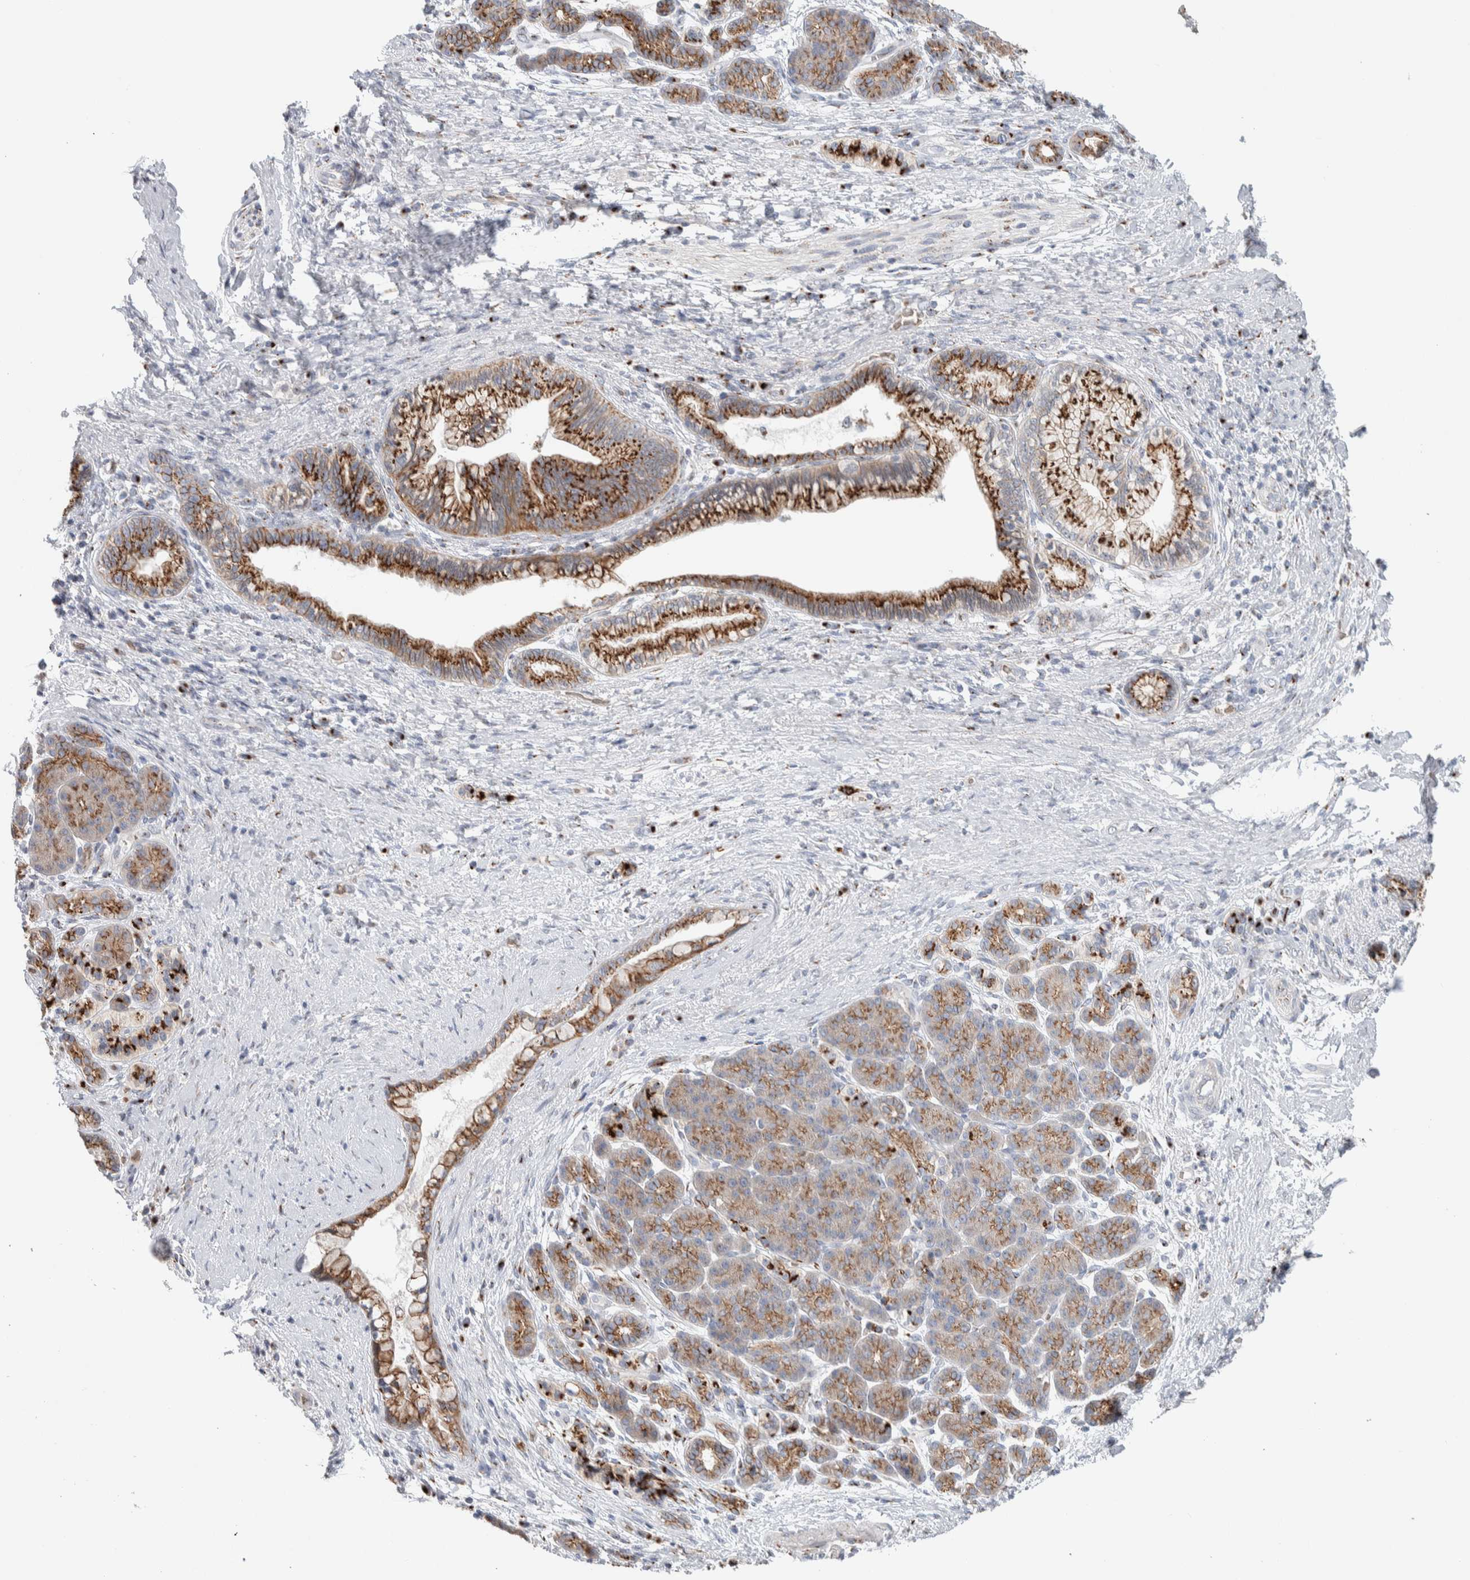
{"staining": {"intensity": "strong", "quantity": ">75%", "location": "cytoplasmic/membranous"}, "tissue": "pancreatic cancer", "cell_type": "Tumor cells", "image_type": "cancer", "snomed": [{"axis": "morphology", "description": "Adenocarcinoma, NOS"}, {"axis": "topography", "description": "Pancreas"}], "caption": "DAB (3,3'-diaminobenzidine) immunohistochemical staining of pancreatic adenocarcinoma reveals strong cytoplasmic/membranous protein staining in approximately >75% of tumor cells.", "gene": "SLC38A10", "patient": {"sex": "male", "age": 59}}